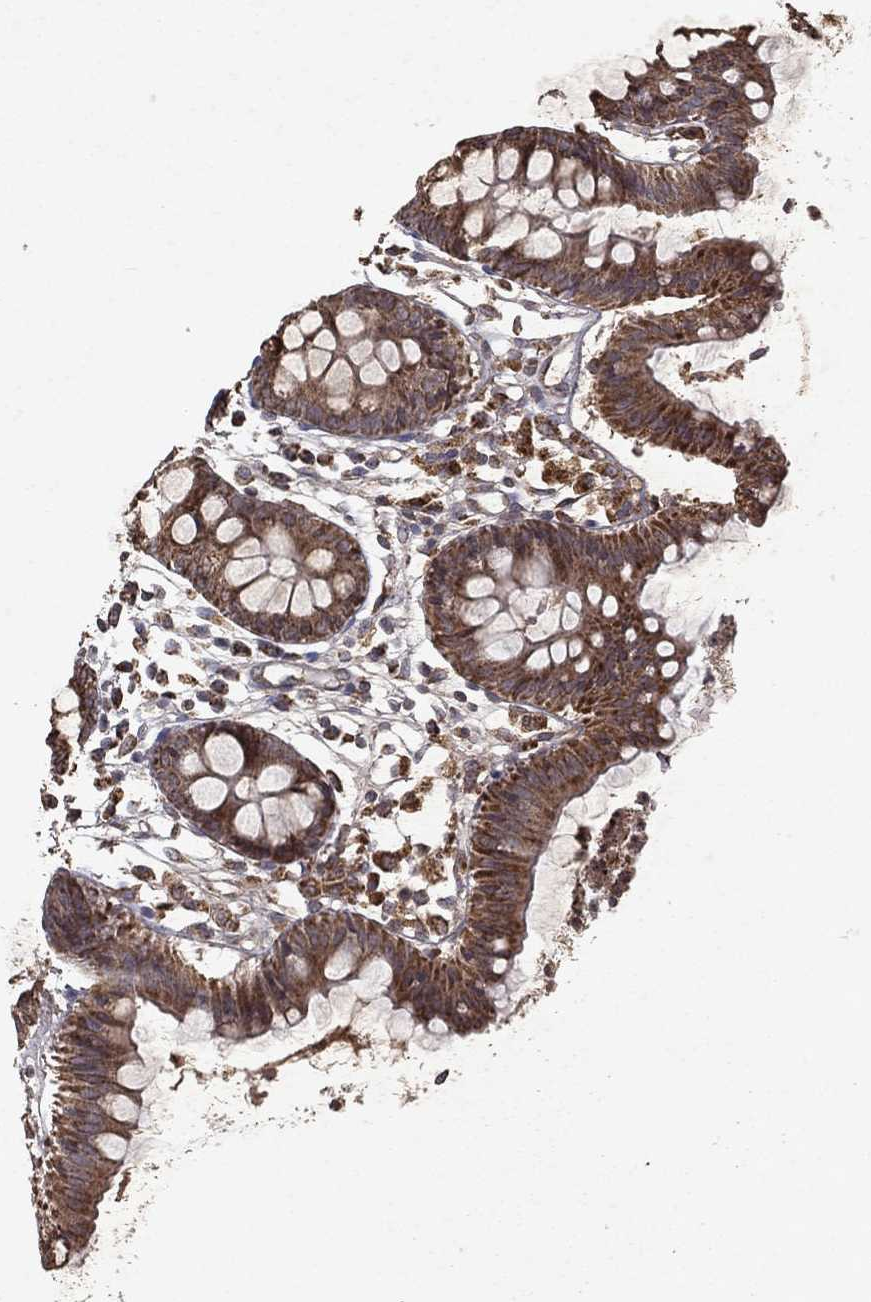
{"staining": {"intensity": "moderate", "quantity": ">75%", "location": "cytoplasmic/membranous"}, "tissue": "colon", "cell_type": "Glandular cells", "image_type": "normal", "snomed": [{"axis": "morphology", "description": "Normal tissue, NOS"}, {"axis": "topography", "description": "Colon"}], "caption": "Immunohistochemical staining of benign human colon demonstrates >75% levels of moderate cytoplasmic/membranous protein expression in about >75% of glandular cells.", "gene": "PYROXD2", "patient": {"sex": "female", "age": 84}}